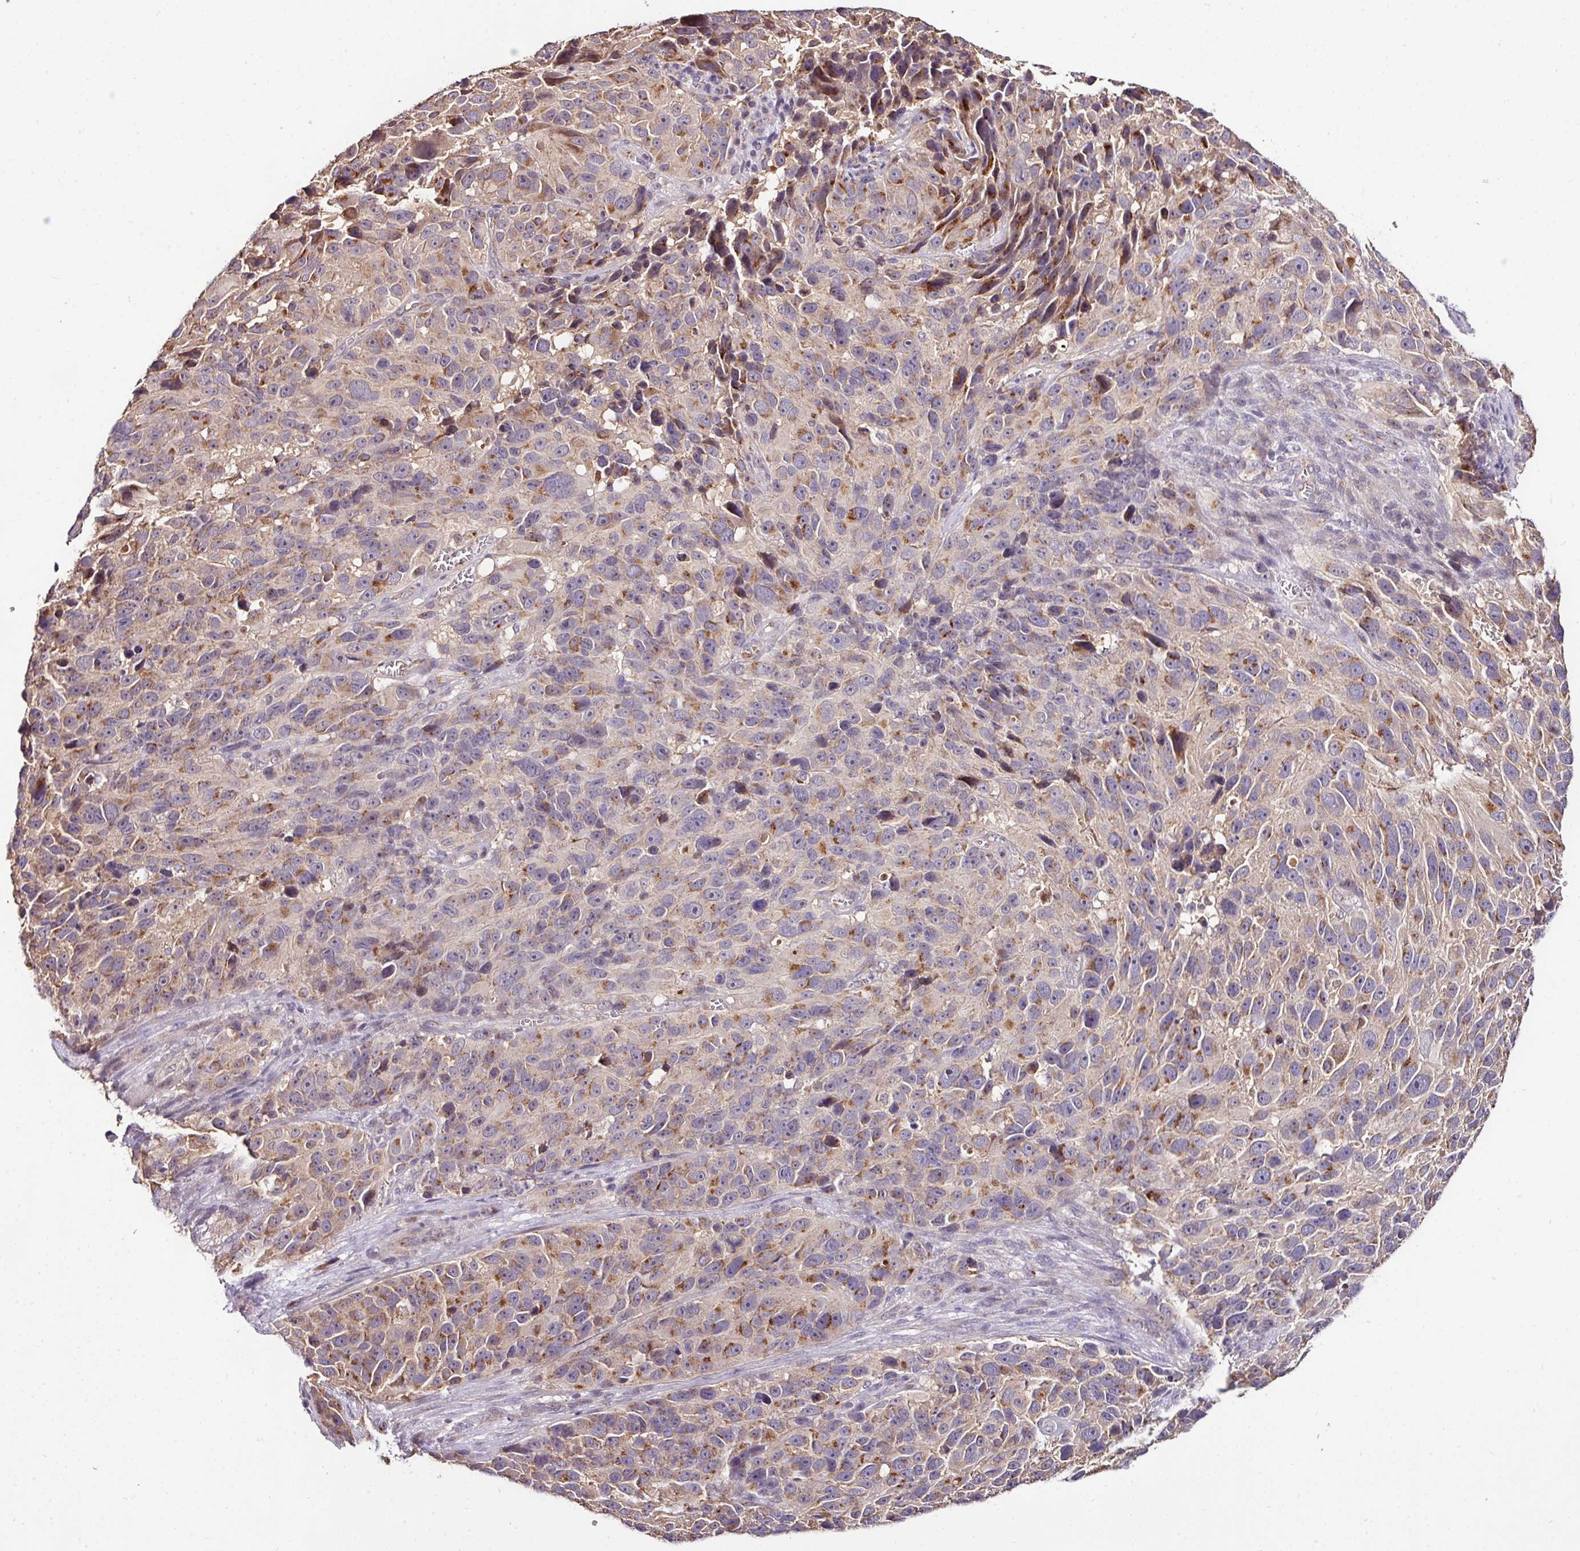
{"staining": {"intensity": "moderate", "quantity": "25%-75%", "location": "cytoplasmic/membranous"}, "tissue": "melanoma", "cell_type": "Tumor cells", "image_type": "cancer", "snomed": [{"axis": "morphology", "description": "Malignant melanoma, NOS"}, {"axis": "topography", "description": "Skin"}], "caption": "Melanoma tissue demonstrates moderate cytoplasmic/membranous expression in approximately 25%-75% of tumor cells, visualized by immunohistochemistry.", "gene": "CPD", "patient": {"sex": "male", "age": 84}}